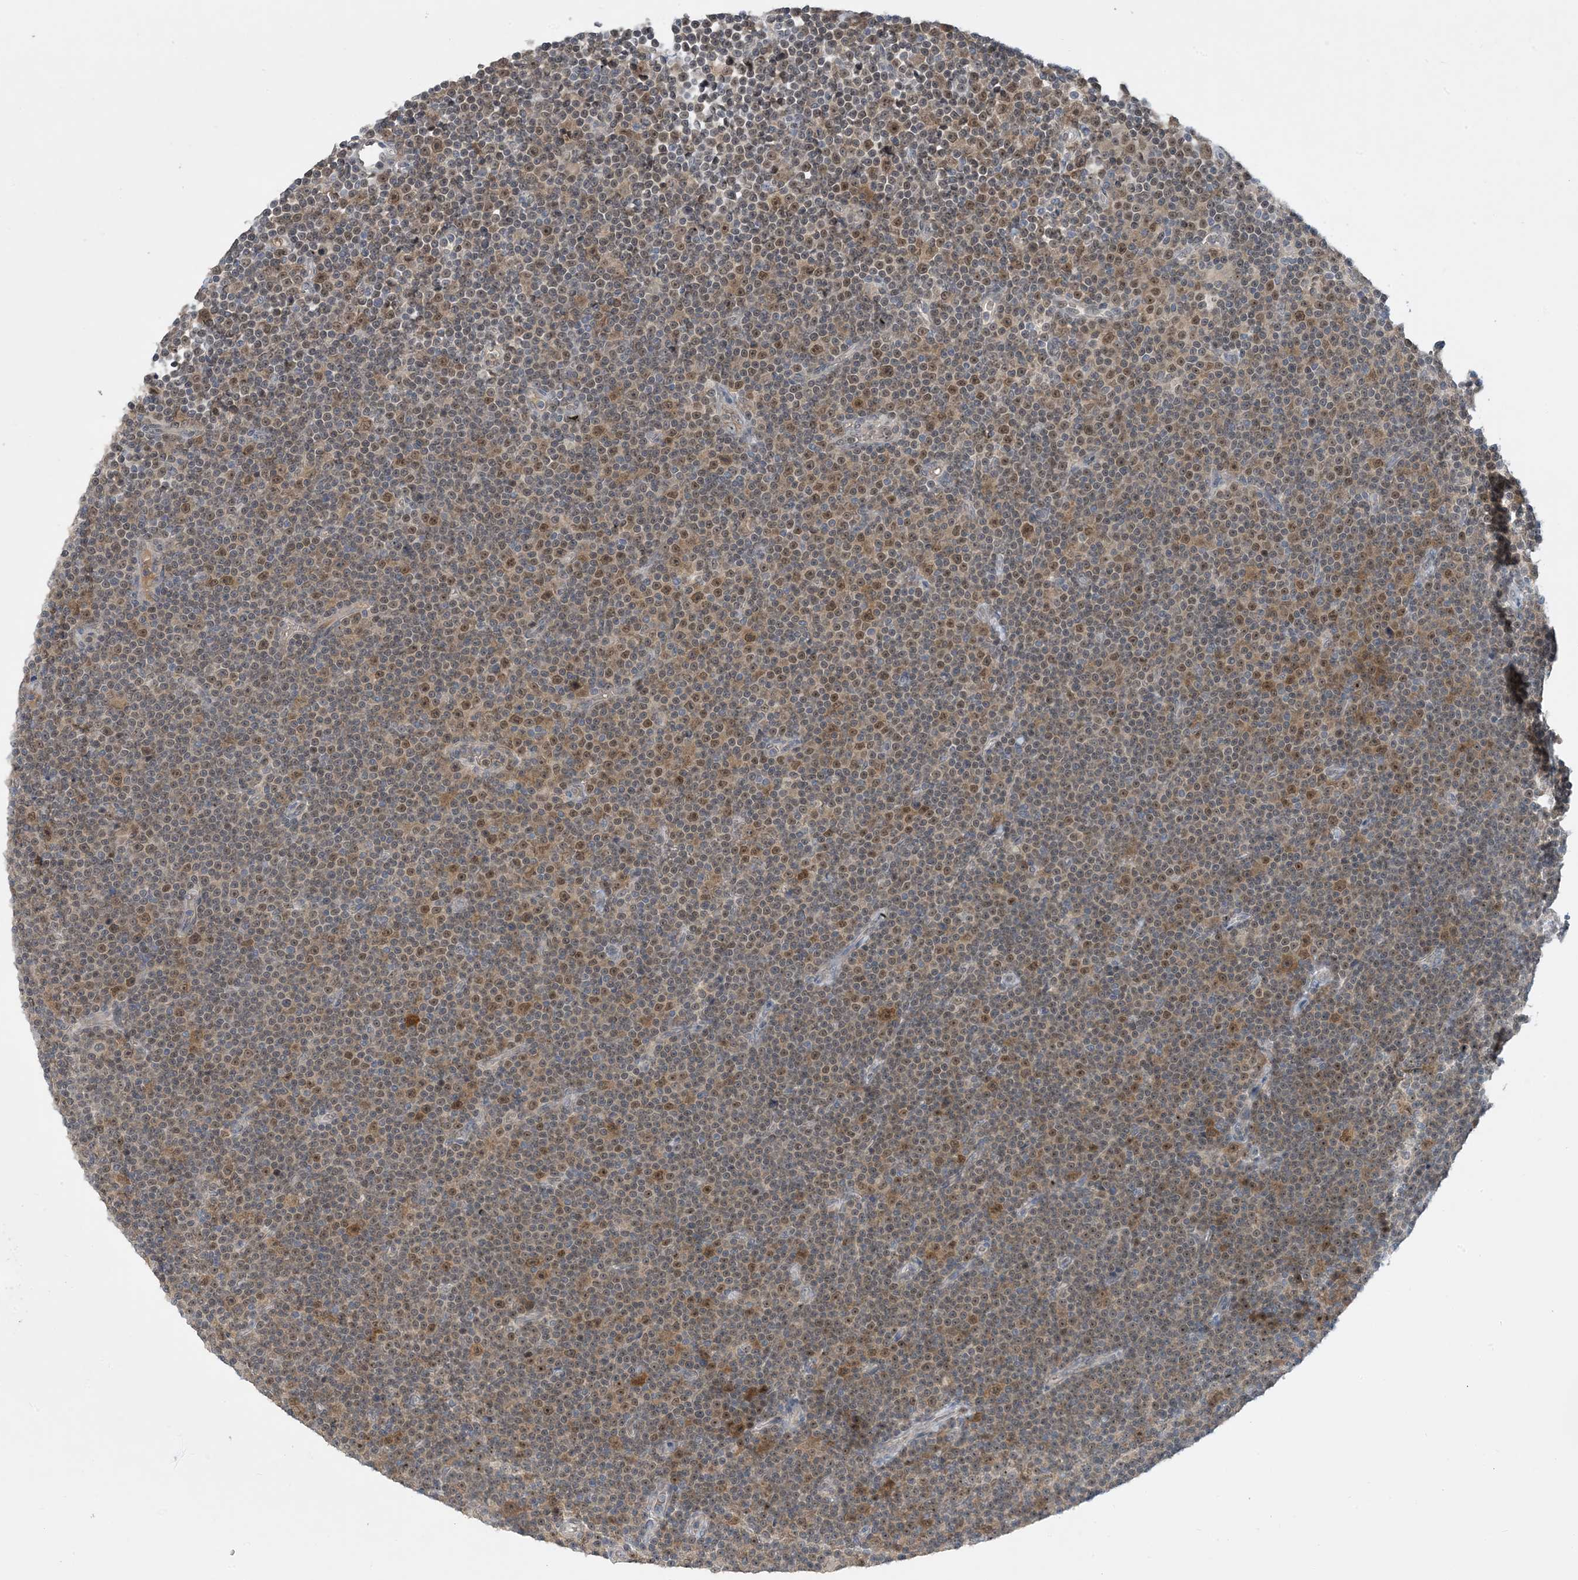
{"staining": {"intensity": "moderate", "quantity": ">75%", "location": "nuclear"}, "tissue": "lymphoma", "cell_type": "Tumor cells", "image_type": "cancer", "snomed": [{"axis": "morphology", "description": "Malignant lymphoma, non-Hodgkin's type, Low grade"}, {"axis": "topography", "description": "Lymph node"}], "caption": "Protein expression analysis of human malignant lymphoma, non-Hodgkin's type (low-grade) reveals moderate nuclear expression in about >75% of tumor cells.", "gene": "UBE2E1", "patient": {"sex": "female", "age": 67}}